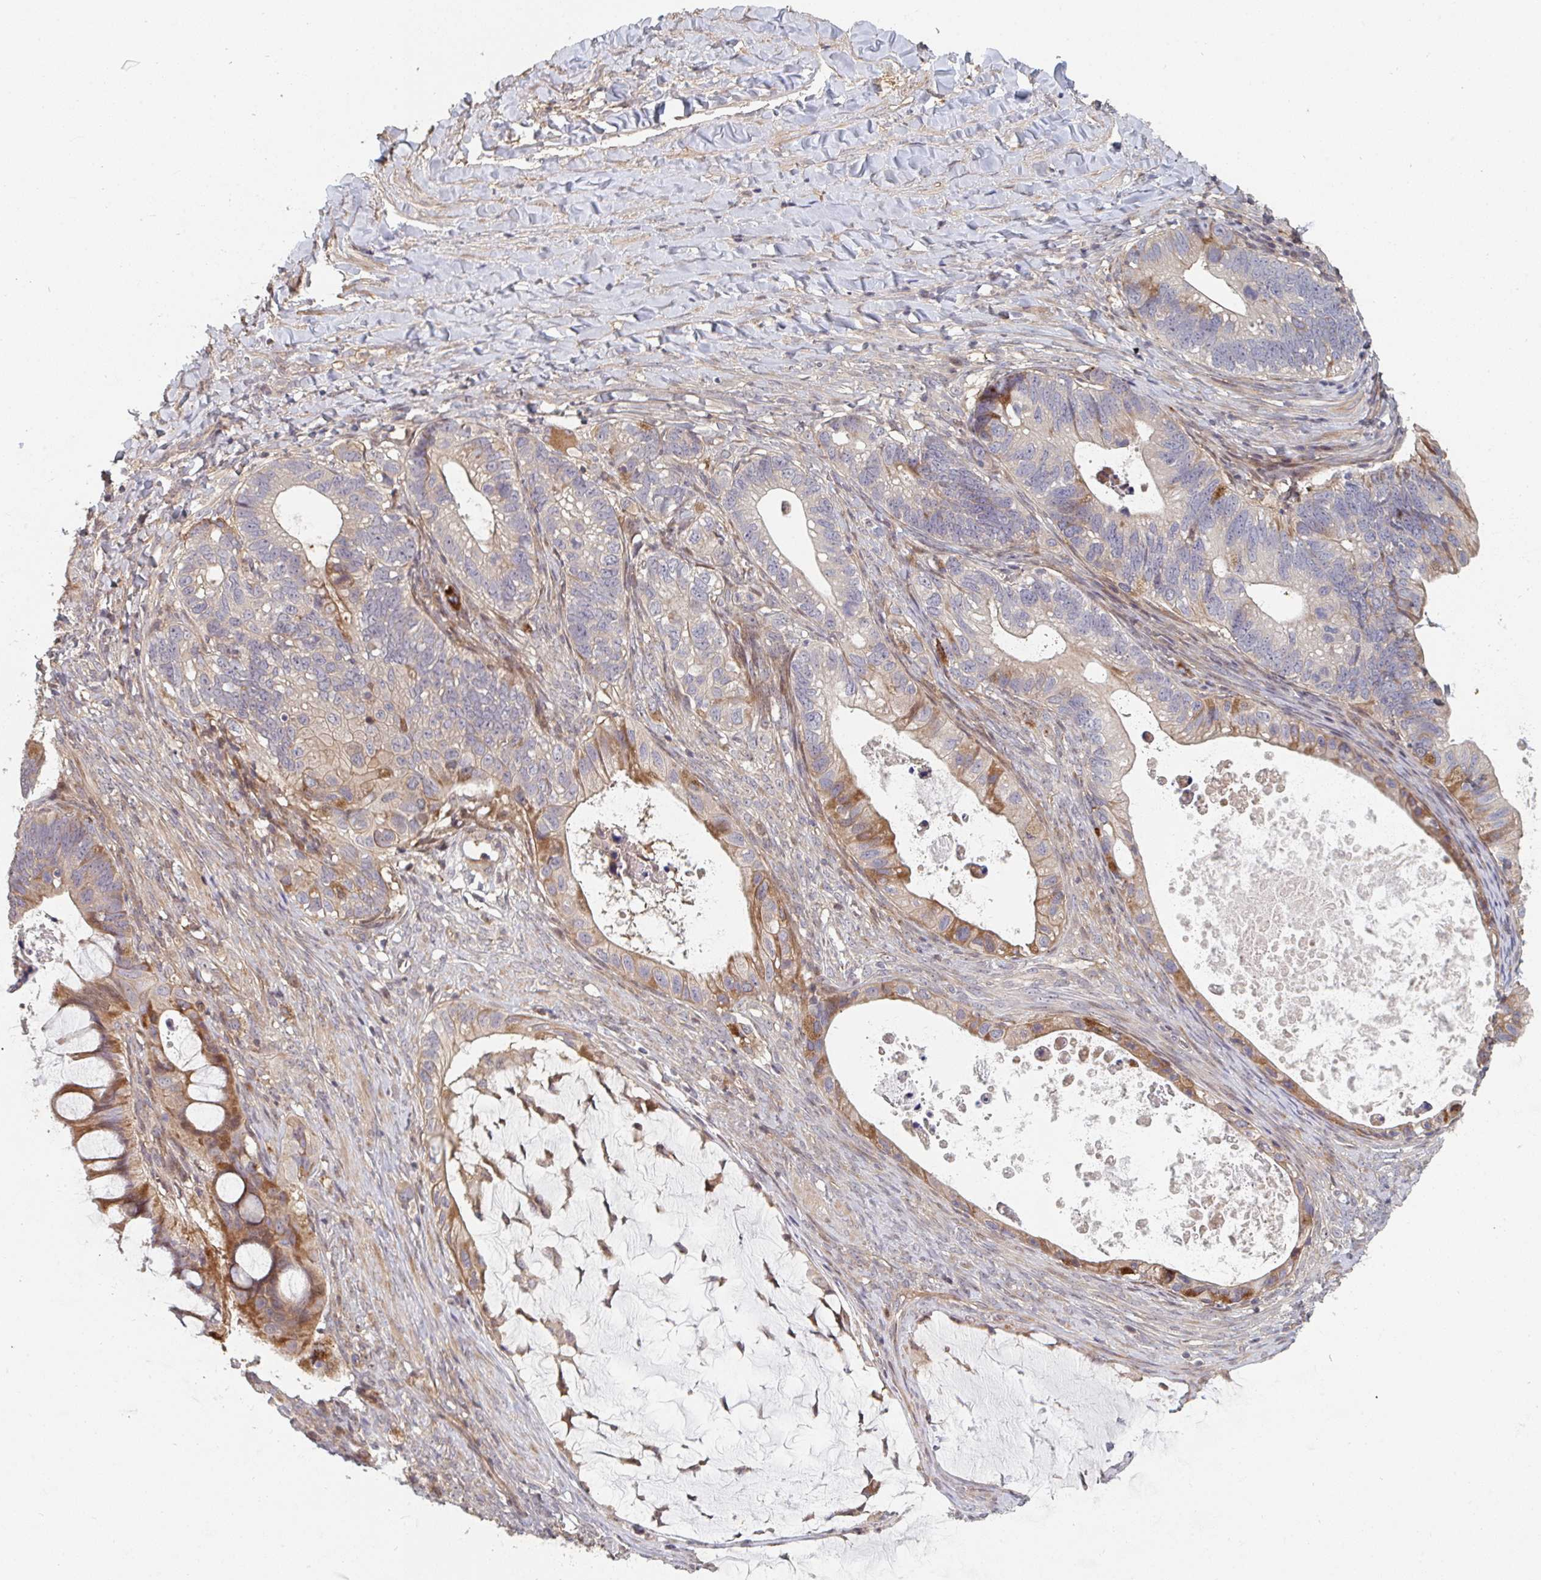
{"staining": {"intensity": "moderate", "quantity": "25%-75%", "location": "cytoplasmic/membranous"}, "tissue": "ovarian cancer", "cell_type": "Tumor cells", "image_type": "cancer", "snomed": [{"axis": "morphology", "description": "Cystadenocarcinoma, mucinous, NOS"}, {"axis": "topography", "description": "Ovary"}], "caption": "Immunohistochemistry photomicrograph of human ovarian cancer stained for a protein (brown), which shows medium levels of moderate cytoplasmic/membranous staining in about 25%-75% of tumor cells.", "gene": "PTEN", "patient": {"sex": "female", "age": 61}}